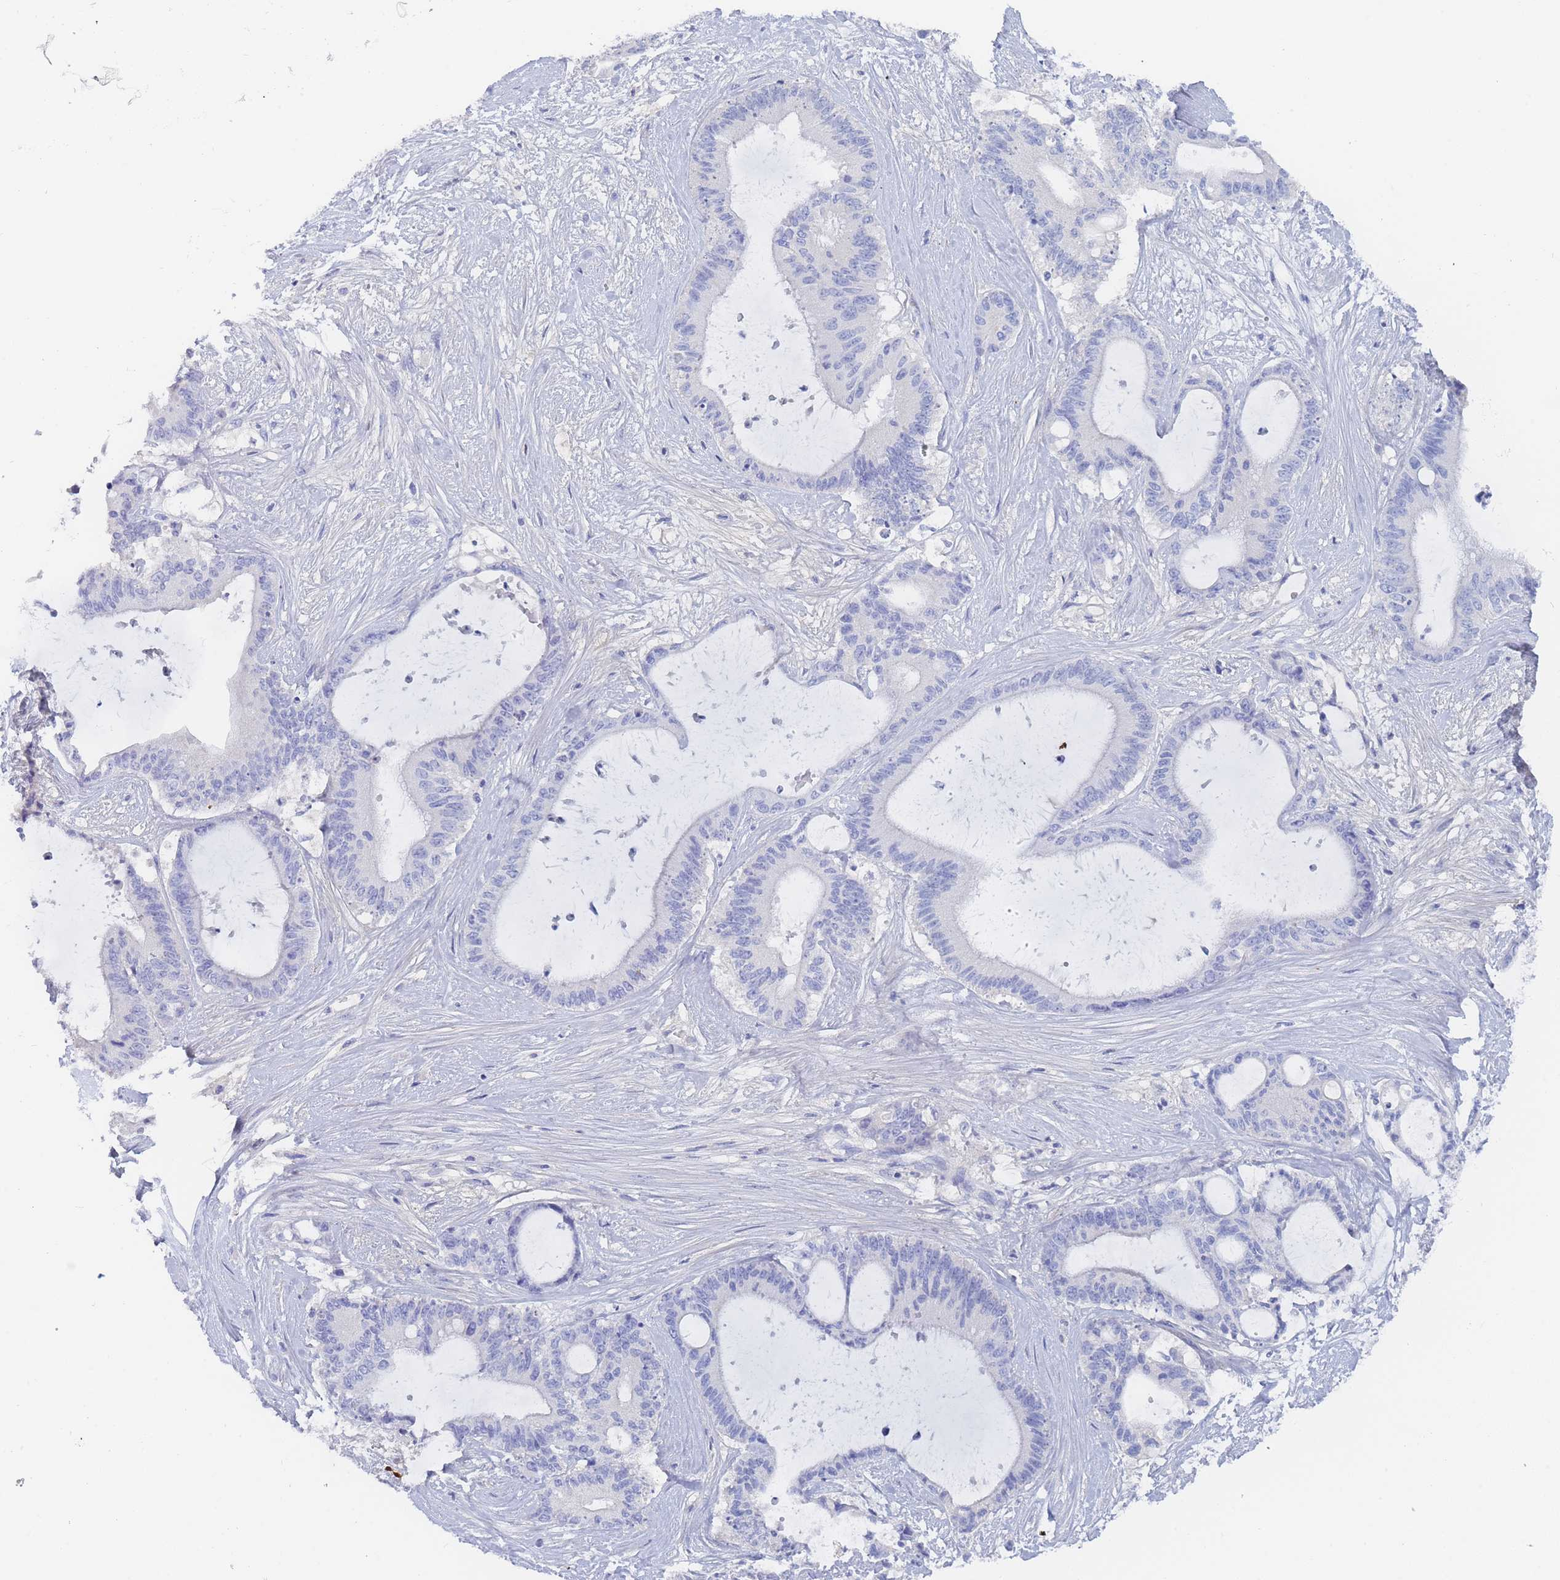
{"staining": {"intensity": "negative", "quantity": "none", "location": "none"}, "tissue": "liver cancer", "cell_type": "Tumor cells", "image_type": "cancer", "snomed": [{"axis": "morphology", "description": "Normal tissue, NOS"}, {"axis": "morphology", "description": "Cholangiocarcinoma"}, {"axis": "topography", "description": "Liver"}, {"axis": "topography", "description": "Peripheral nerve tissue"}], "caption": "Immunohistochemical staining of human liver cancer (cholangiocarcinoma) displays no significant positivity in tumor cells.", "gene": "SLC25A35", "patient": {"sex": "female", "age": 73}}